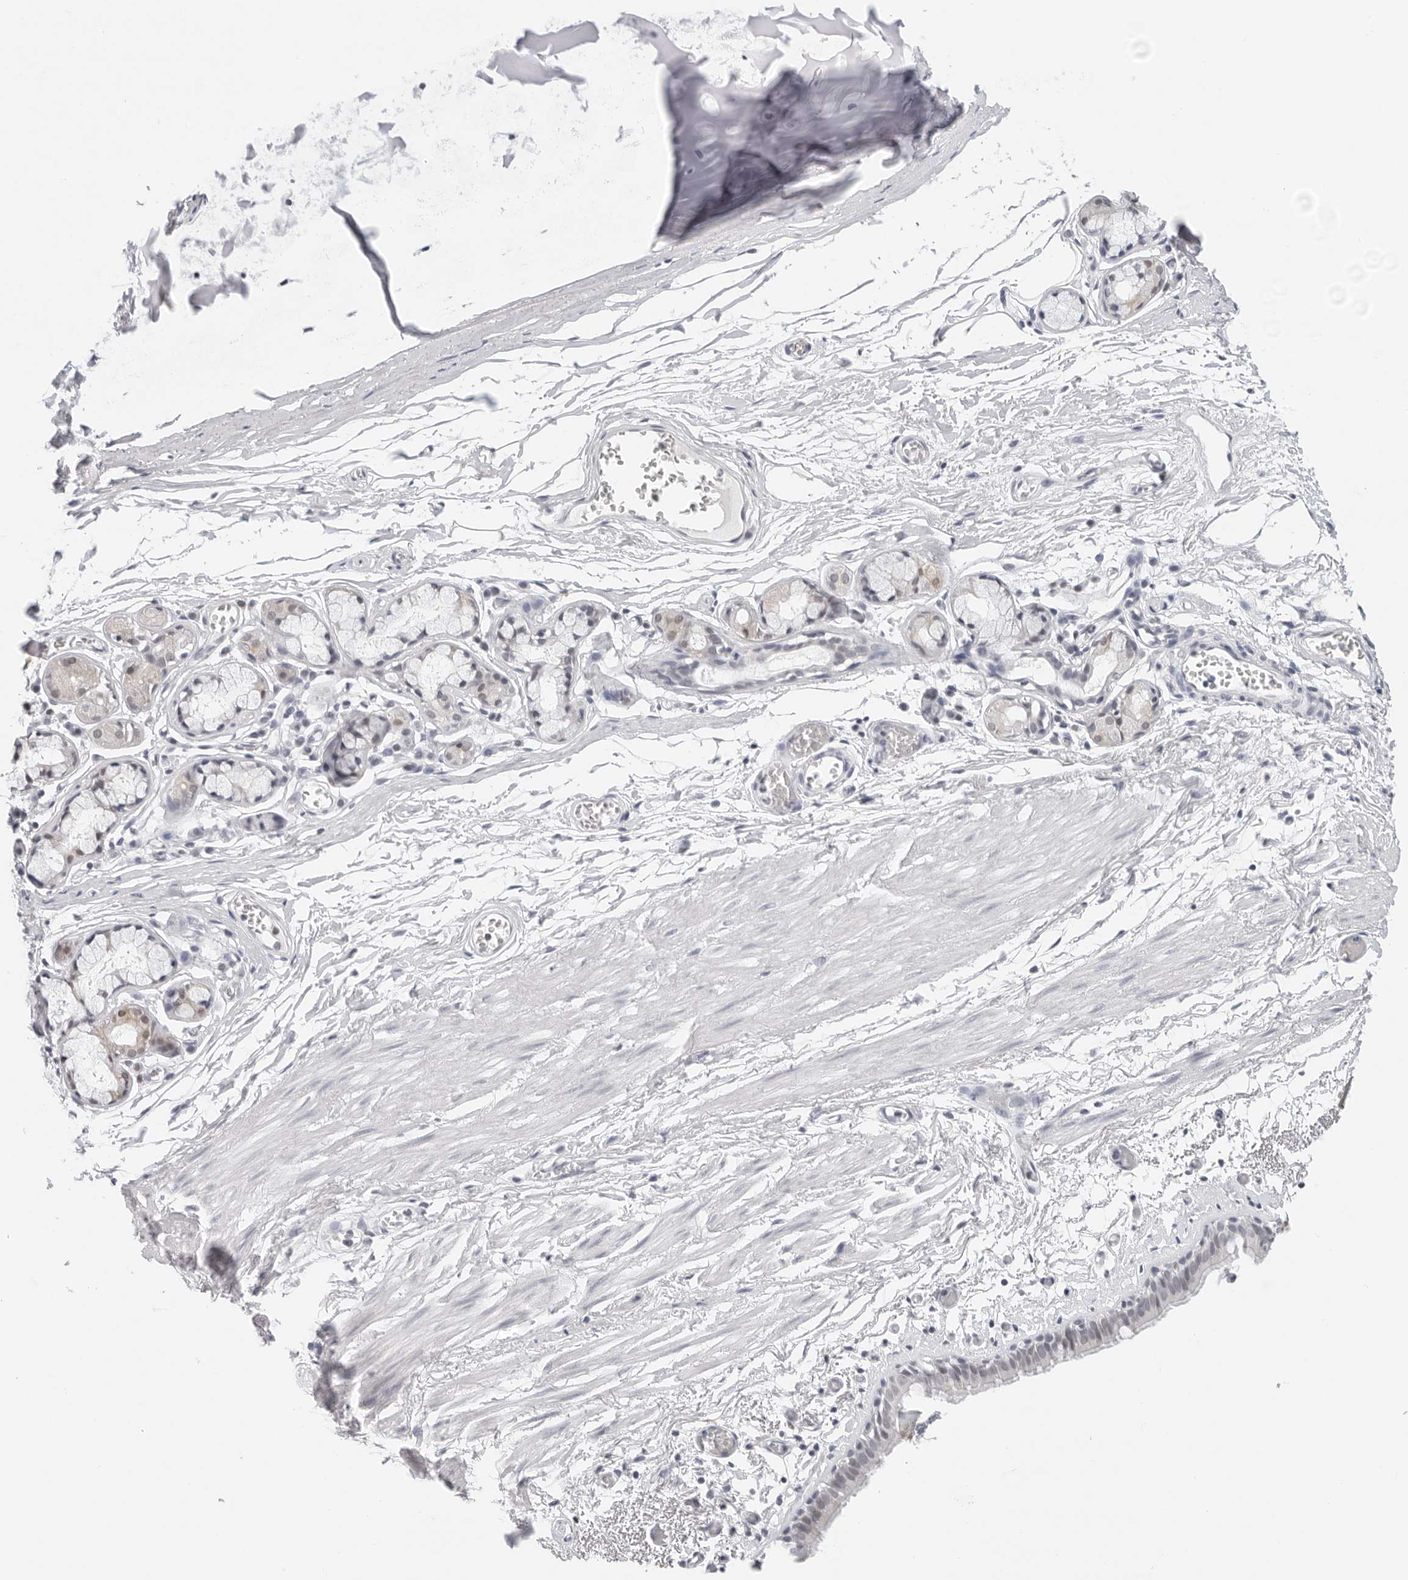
{"staining": {"intensity": "negative", "quantity": "none", "location": "none"}, "tissue": "bronchus", "cell_type": "Respiratory epithelial cells", "image_type": "normal", "snomed": [{"axis": "morphology", "description": "Normal tissue, NOS"}, {"axis": "topography", "description": "Bronchus"}, {"axis": "topography", "description": "Lung"}], "caption": "Respiratory epithelial cells show no significant protein expression in unremarkable bronchus.", "gene": "FLG2", "patient": {"sex": "male", "age": 56}}